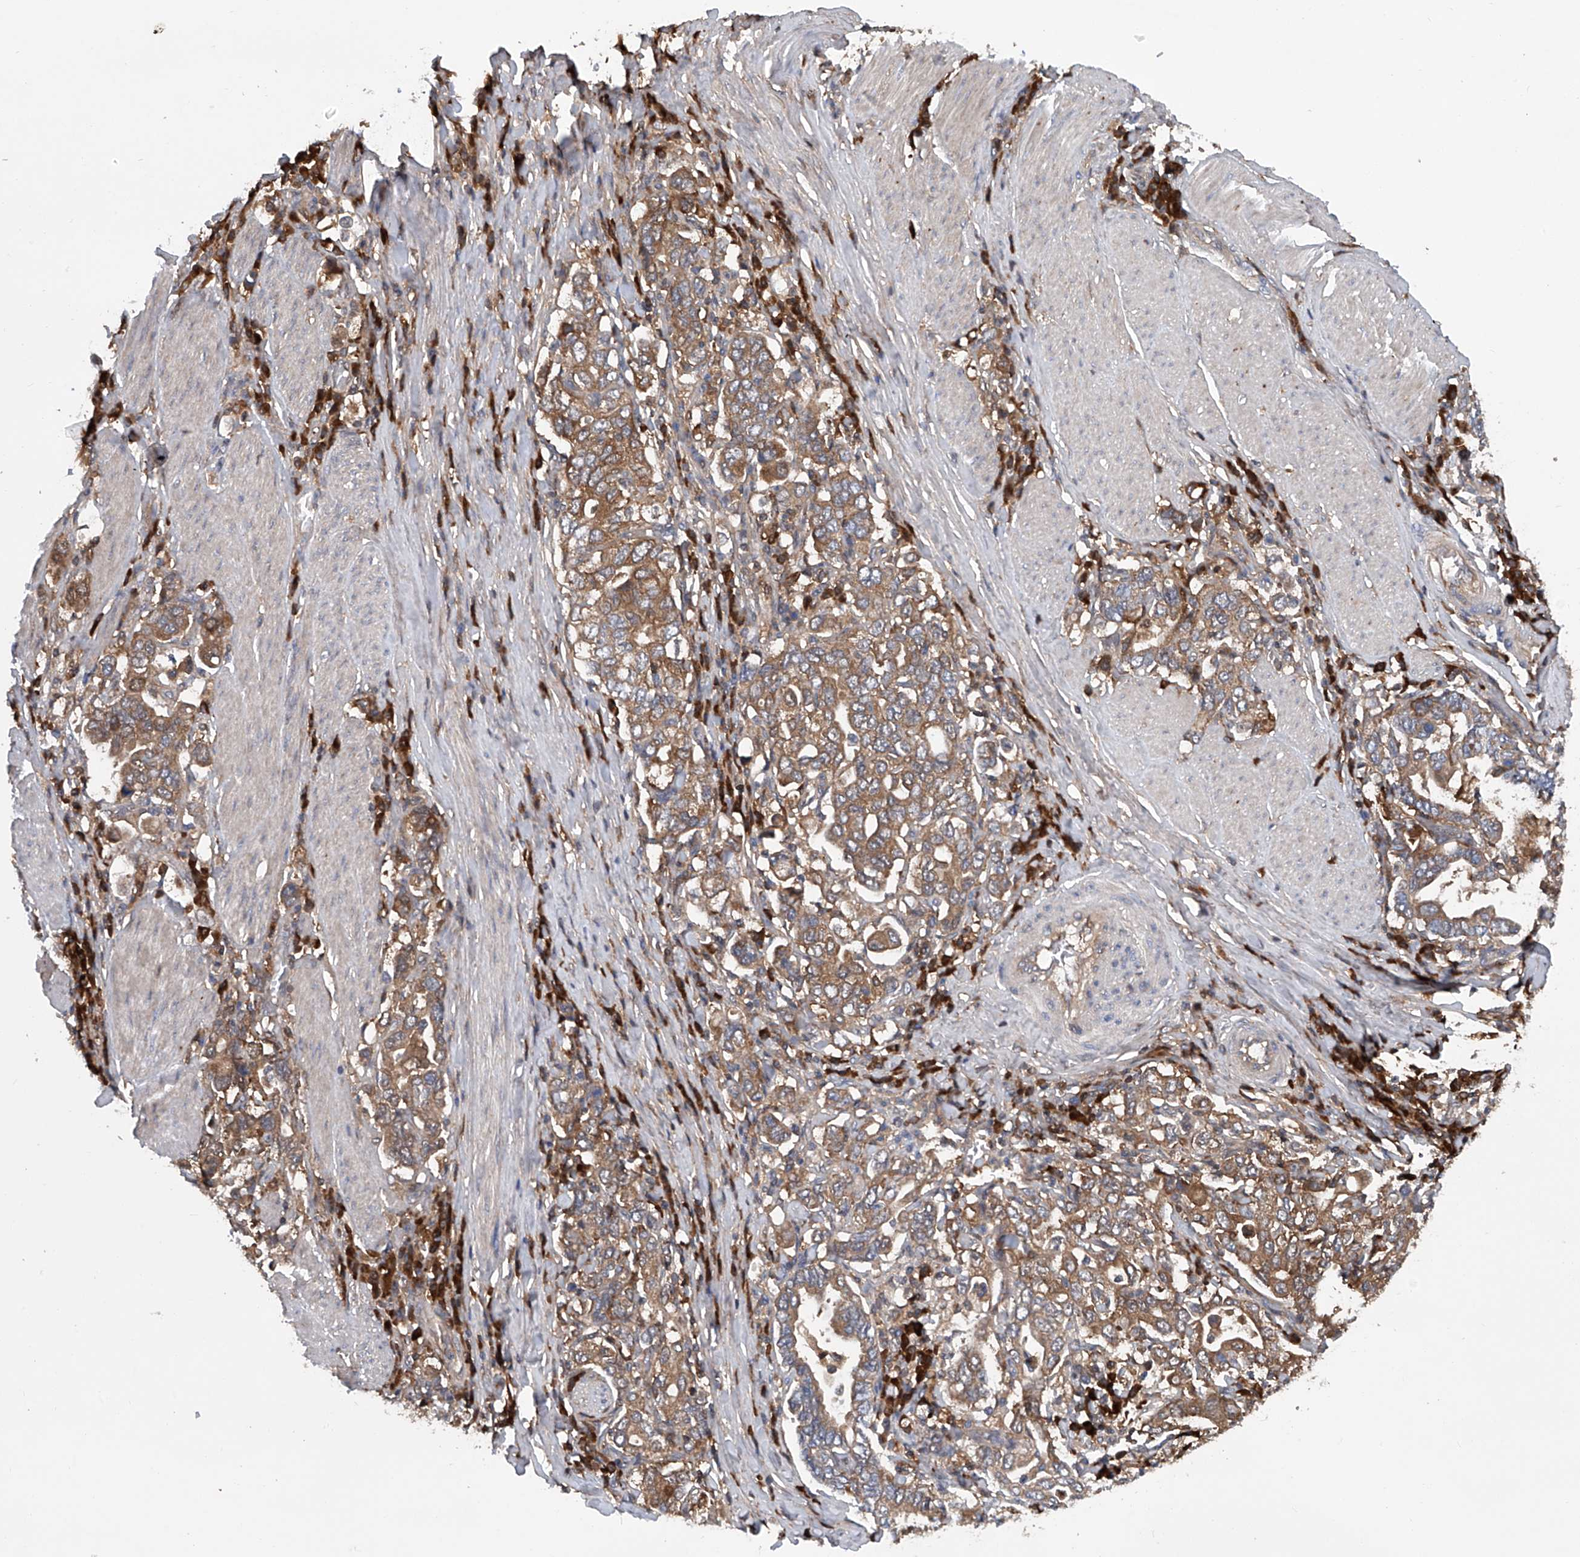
{"staining": {"intensity": "moderate", "quantity": ">75%", "location": "cytoplasmic/membranous"}, "tissue": "stomach cancer", "cell_type": "Tumor cells", "image_type": "cancer", "snomed": [{"axis": "morphology", "description": "Adenocarcinoma, NOS"}, {"axis": "topography", "description": "Stomach, upper"}], "caption": "Stomach adenocarcinoma was stained to show a protein in brown. There is medium levels of moderate cytoplasmic/membranous expression in about >75% of tumor cells. The protein of interest is stained brown, and the nuclei are stained in blue (DAB IHC with brightfield microscopy, high magnification).", "gene": "ASCC3", "patient": {"sex": "male", "age": 62}}